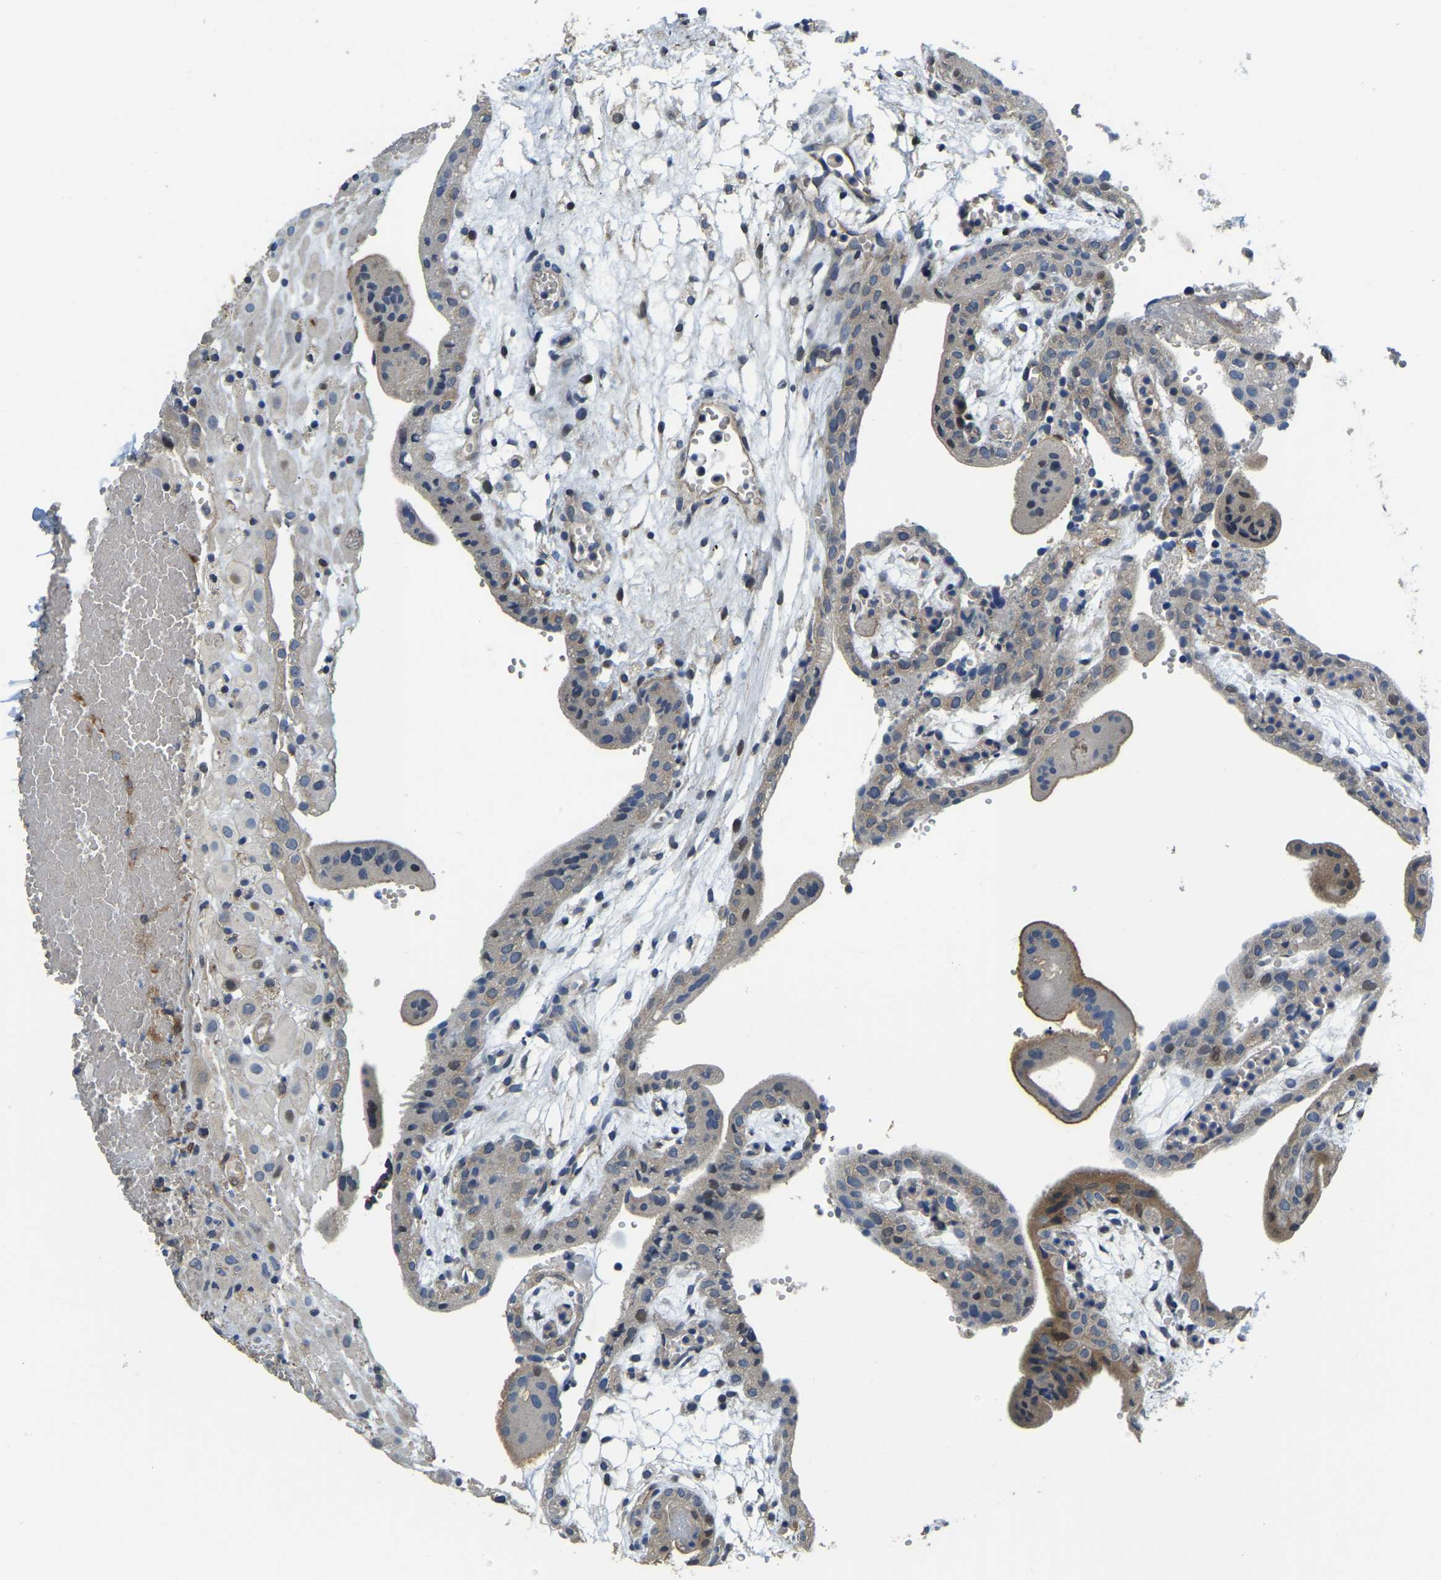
{"staining": {"intensity": "moderate", "quantity": "<25%", "location": "cytoplasmic/membranous"}, "tissue": "placenta", "cell_type": "Trophoblastic cells", "image_type": "normal", "snomed": [{"axis": "morphology", "description": "Normal tissue, NOS"}, {"axis": "topography", "description": "Placenta"}], "caption": "The micrograph exhibits staining of normal placenta, revealing moderate cytoplasmic/membranous protein positivity (brown color) within trophoblastic cells.", "gene": "RNF39", "patient": {"sex": "female", "age": 18}}